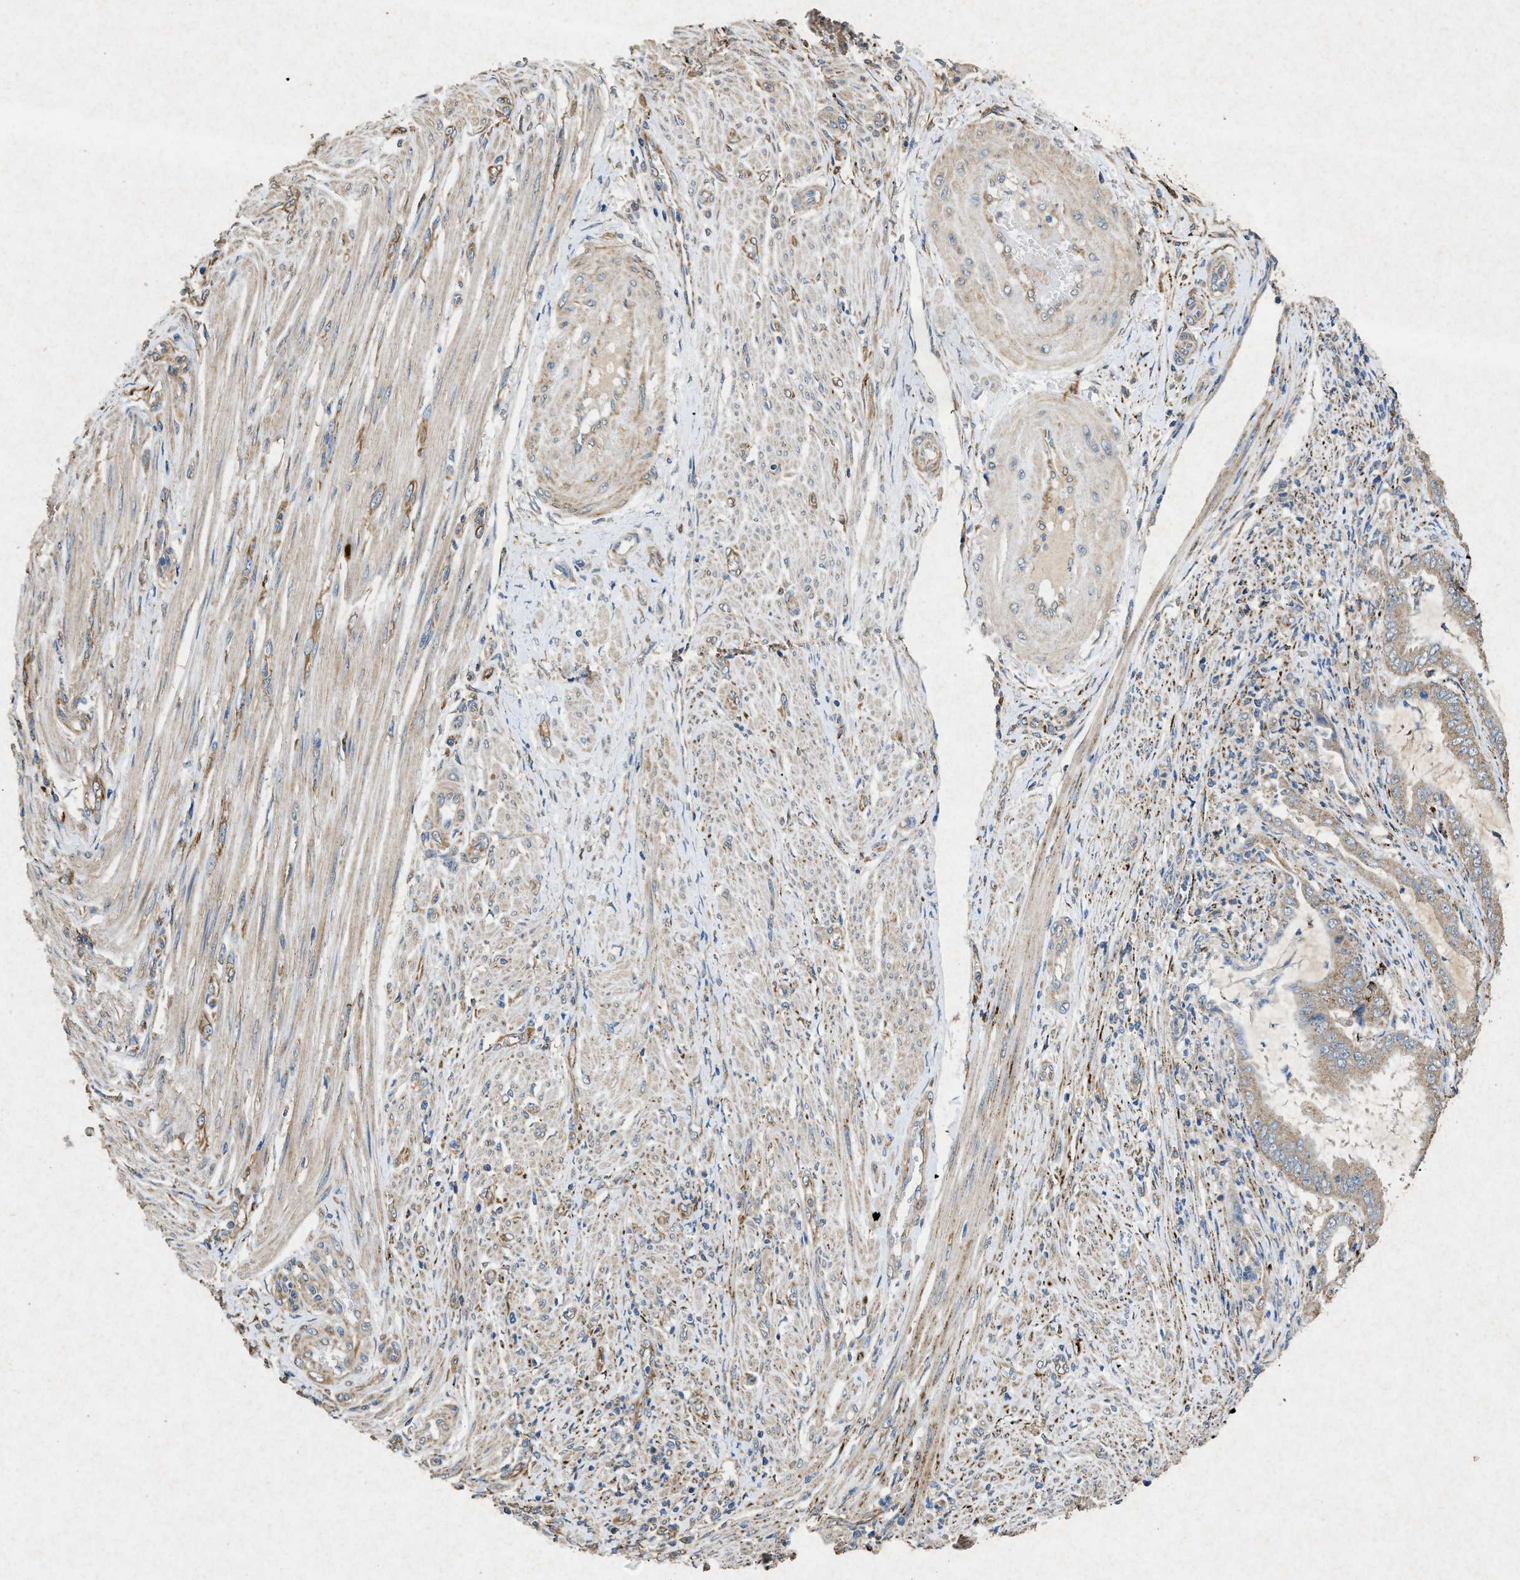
{"staining": {"intensity": "weak", "quantity": ">75%", "location": "cytoplasmic/membranous"}, "tissue": "endometrial cancer", "cell_type": "Tumor cells", "image_type": "cancer", "snomed": [{"axis": "morphology", "description": "Adenocarcinoma, NOS"}, {"axis": "topography", "description": "Endometrium"}], "caption": "Endometrial cancer (adenocarcinoma) stained with DAB immunohistochemistry demonstrates low levels of weak cytoplasmic/membranous staining in approximately >75% of tumor cells. (Brightfield microscopy of DAB IHC at high magnification).", "gene": "CDK15", "patient": {"sex": "female", "age": 70}}